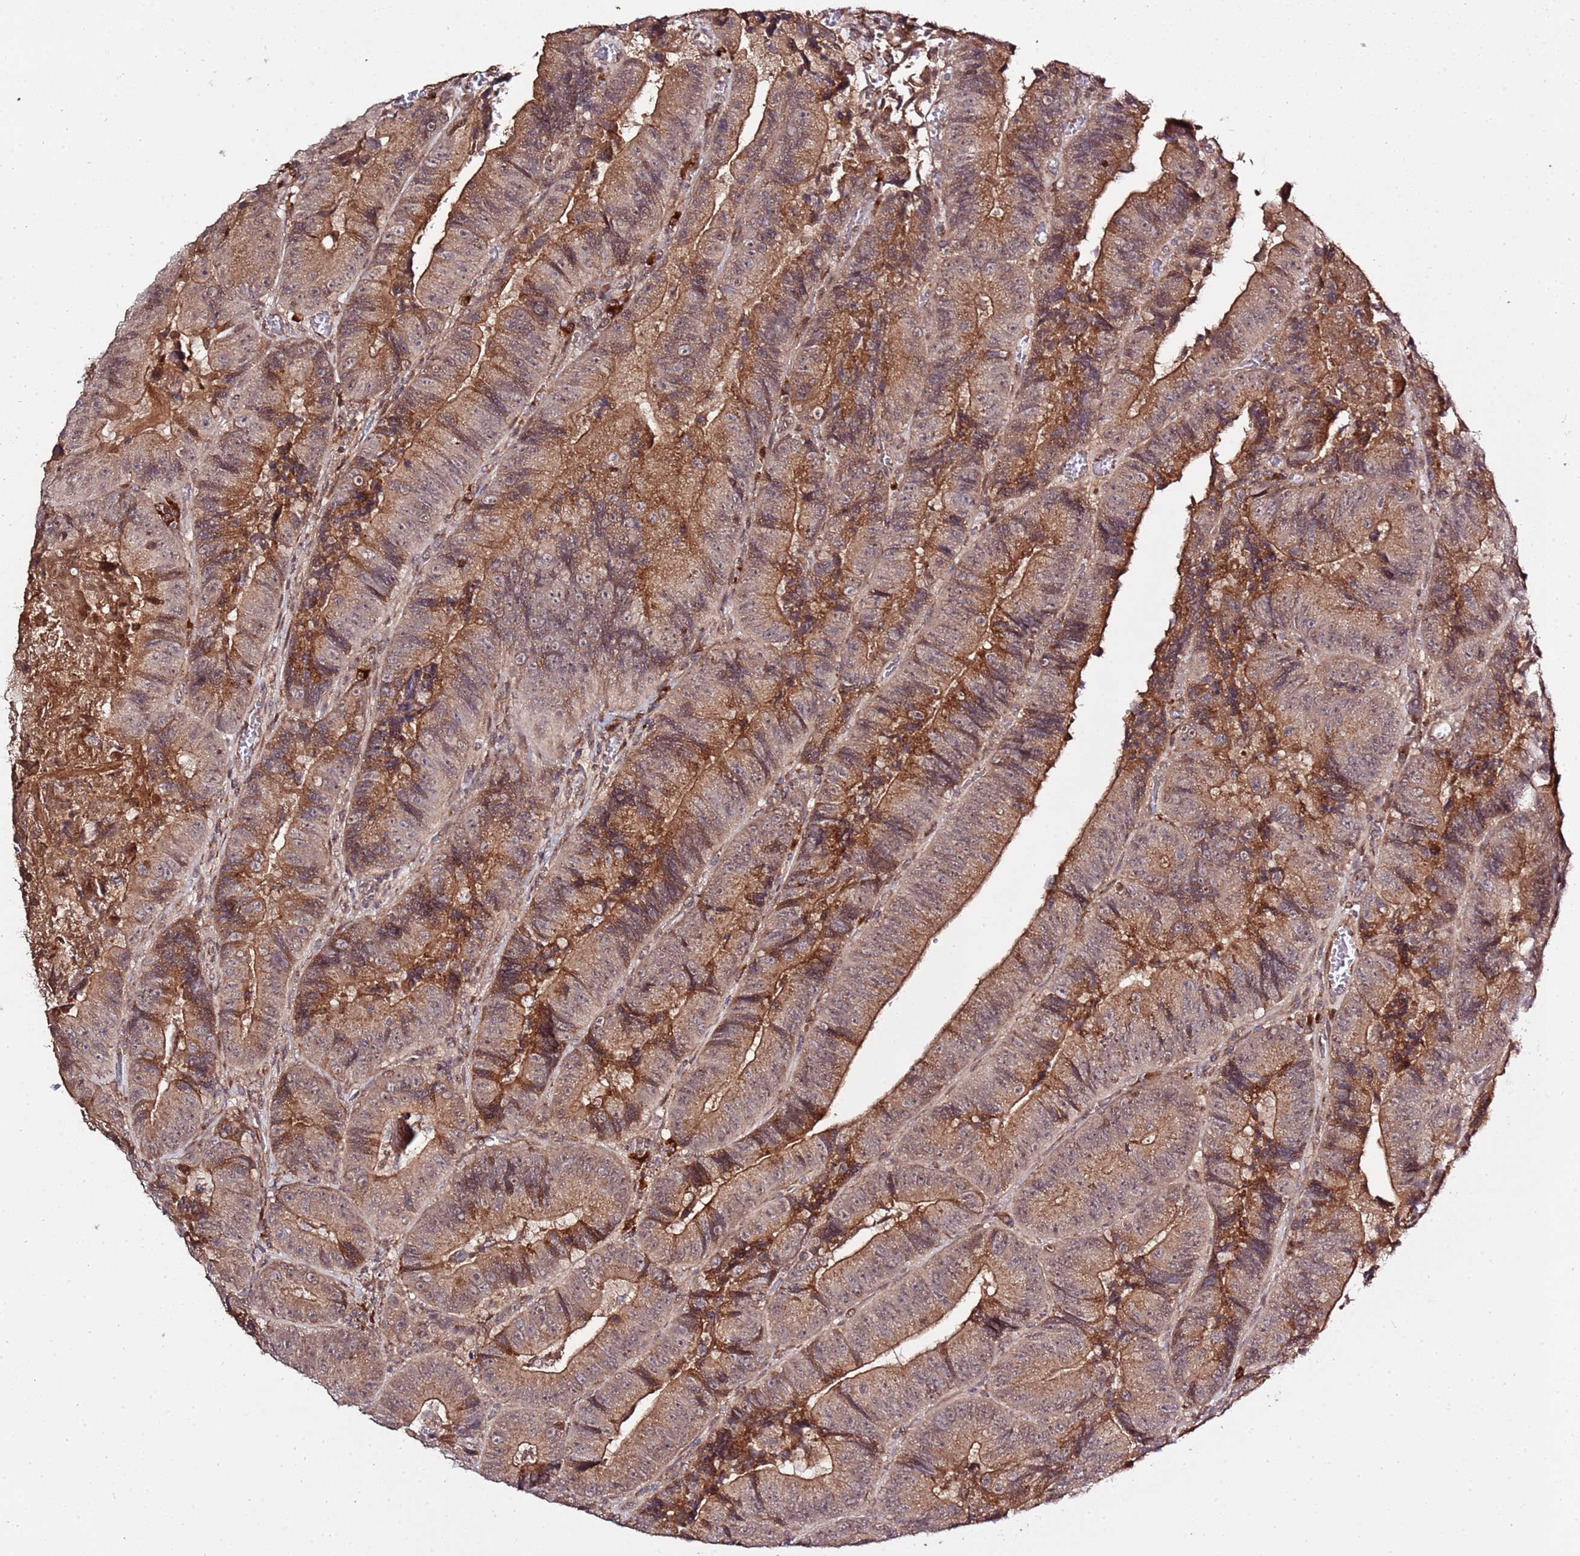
{"staining": {"intensity": "moderate", "quantity": ">75%", "location": "cytoplasmic/membranous"}, "tissue": "colorectal cancer", "cell_type": "Tumor cells", "image_type": "cancer", "snomed": [{"axis": "morphology", "description": "Adenocarcinoma, NOS"}, {"axis": "topography", "description": "Colon"}], "caption": "Adenocarcinoma (colorectal) was stained to show a protein in brown. There is medium levels of moderate cytoplasmic/membranous staining in about >75% of tumor cells.", "gene": "ZNF624", "patient": {"sex": "female", "age": 86}}